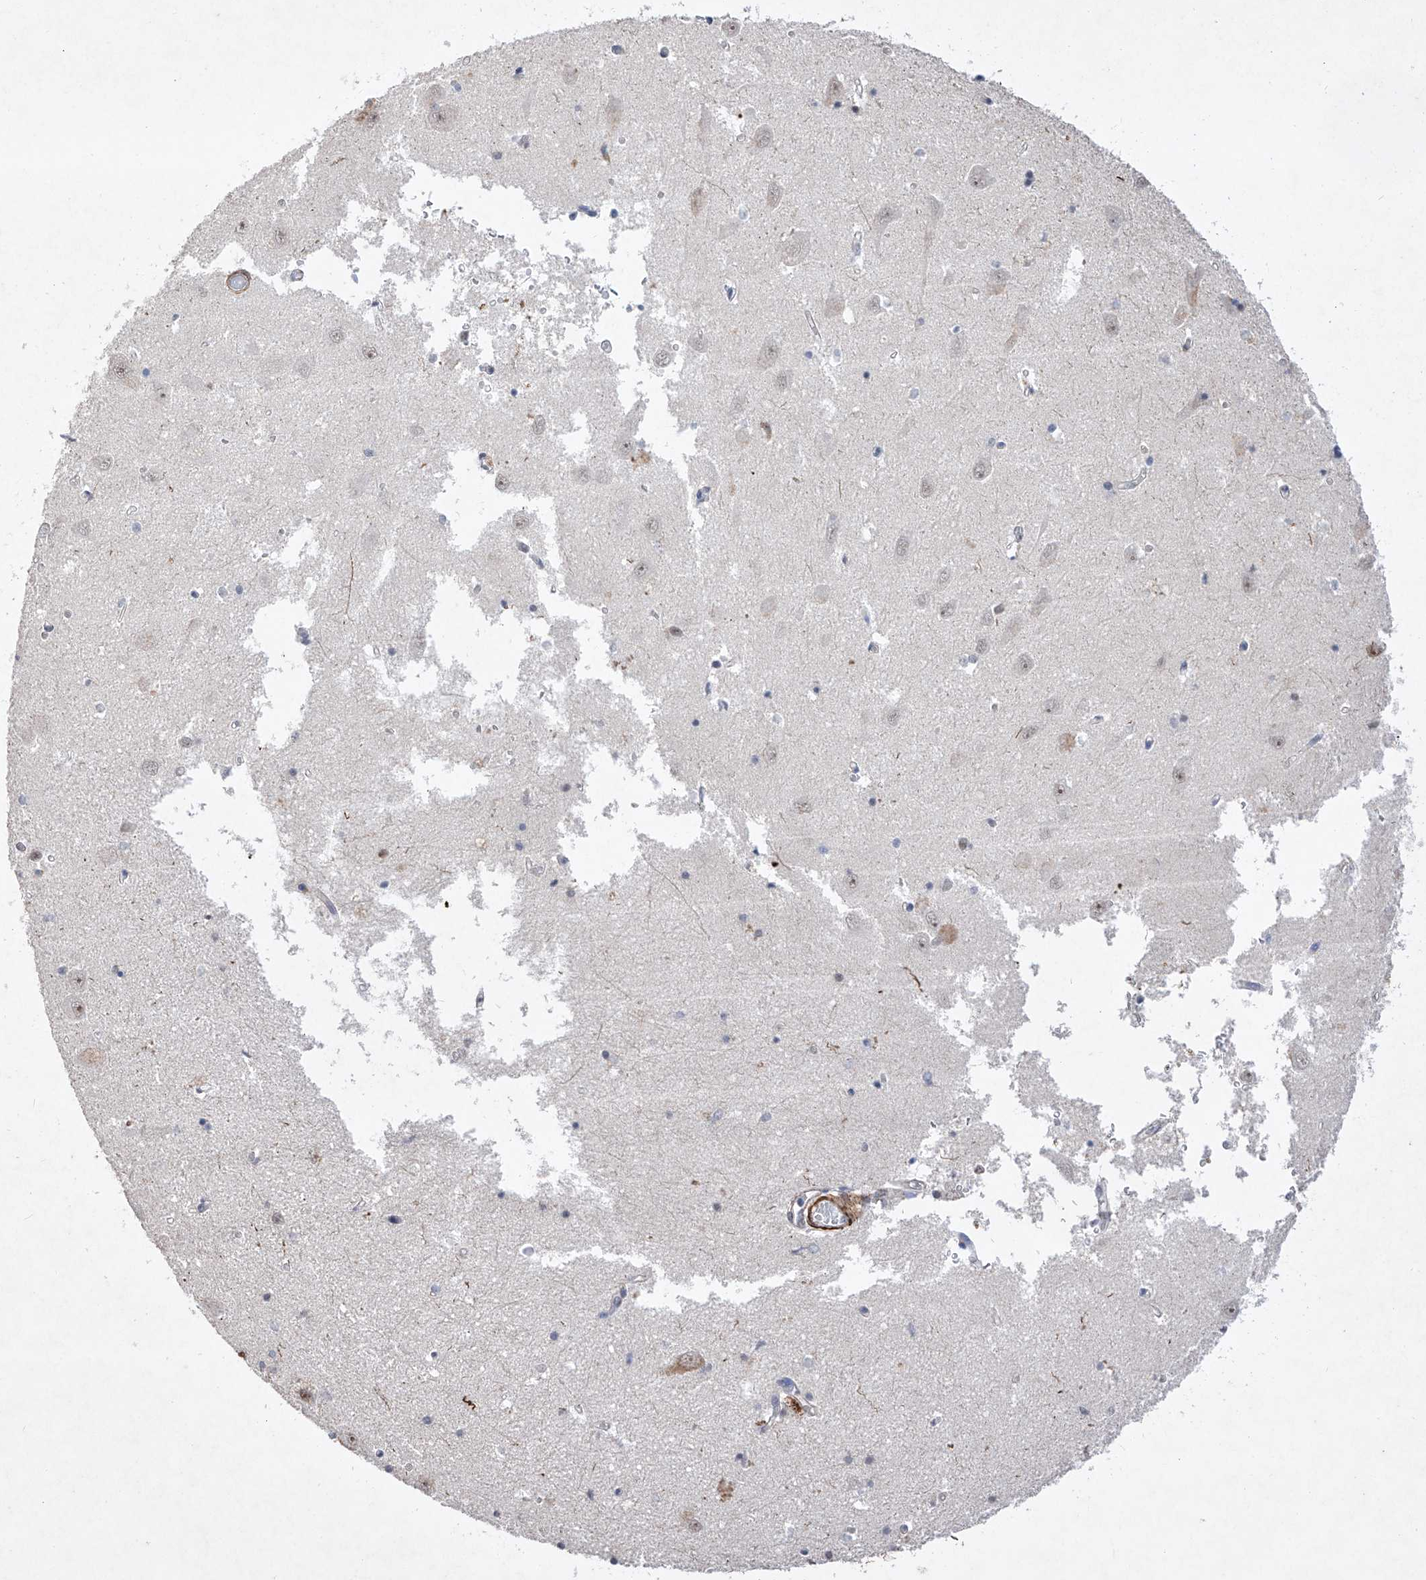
{"staining": {"intensity": "negative", "quantity": "none", "location": "none"}, "tissue": "hippocampus", "cell_type": "Glial cells", "image_type": "normal", "snomed": [{"axis": "morphology", "description": "Normal tissue, NOS"}, {"axis": "topography", "description": "Hippocampus"}], "caption": "High power microscopy histopathology image of an immunohistochemistry (IHC) histopathology image of unremarkable hippocampus, revealing no significant expression in glial cells.", "gene": "NFATC4", "patient": {"sex": "male", "age": 70}}